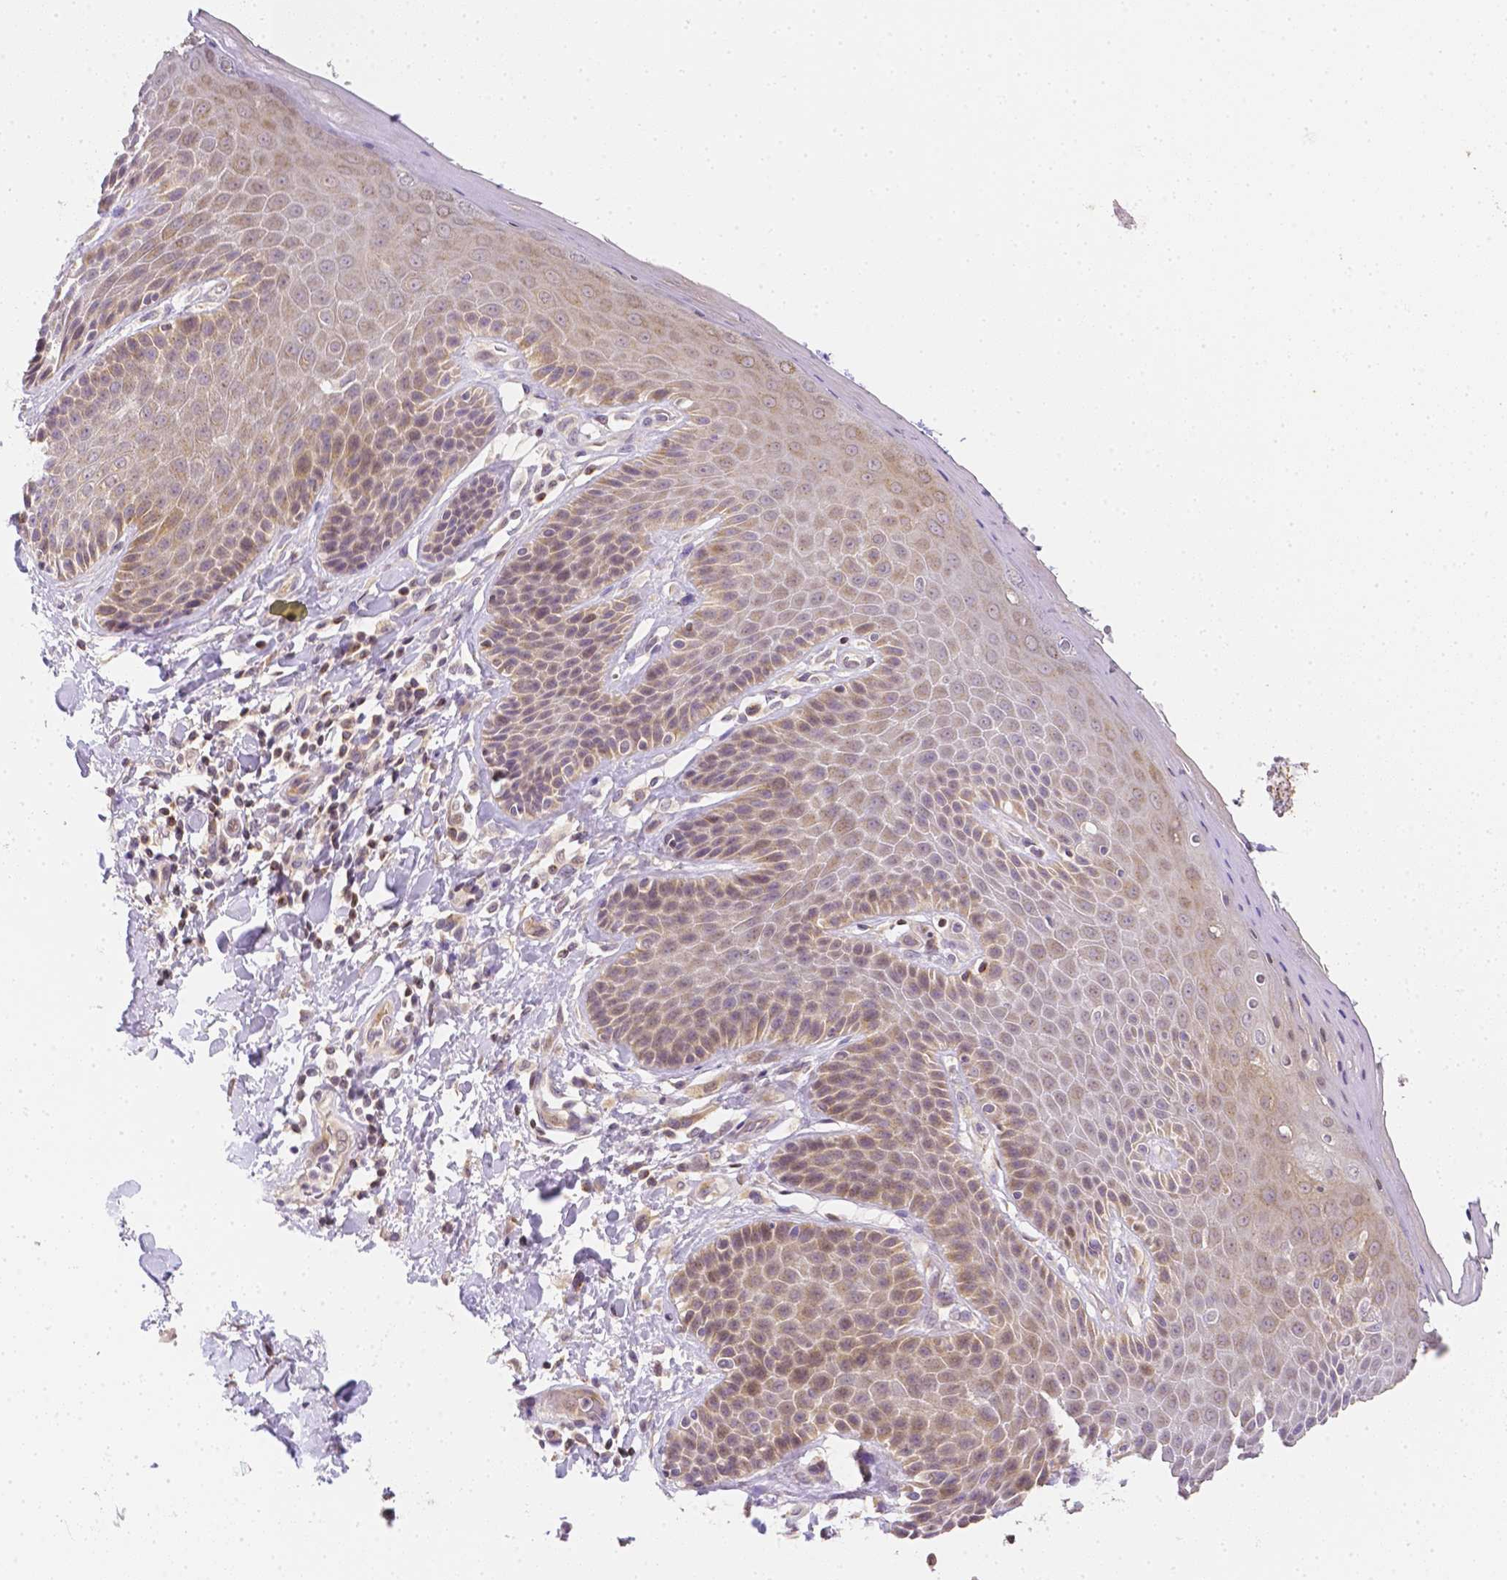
{"staining": {"intensity": "weak", "quantity": "25%-75%", "location": "cytoplasmic/membranous"}, "tissue": "skin", "cell_type": "Epidermal cells", "image_type": "normal", "snomed": [{"axis": "morphology", "description": "Normal tissue, NOS"}, {"axis": "topography", "description": "Anal"}, {"axis": "topography", "description": "Peripheral nerve tissue"}], "caption": "Protein expression analysis of normal skin demonstrates weak cytoplasmic/membranous expression in about 25%-75% of epidermal cells.", "gene": "C10orf67", "patient": {"sex": "male", "age": 51}}